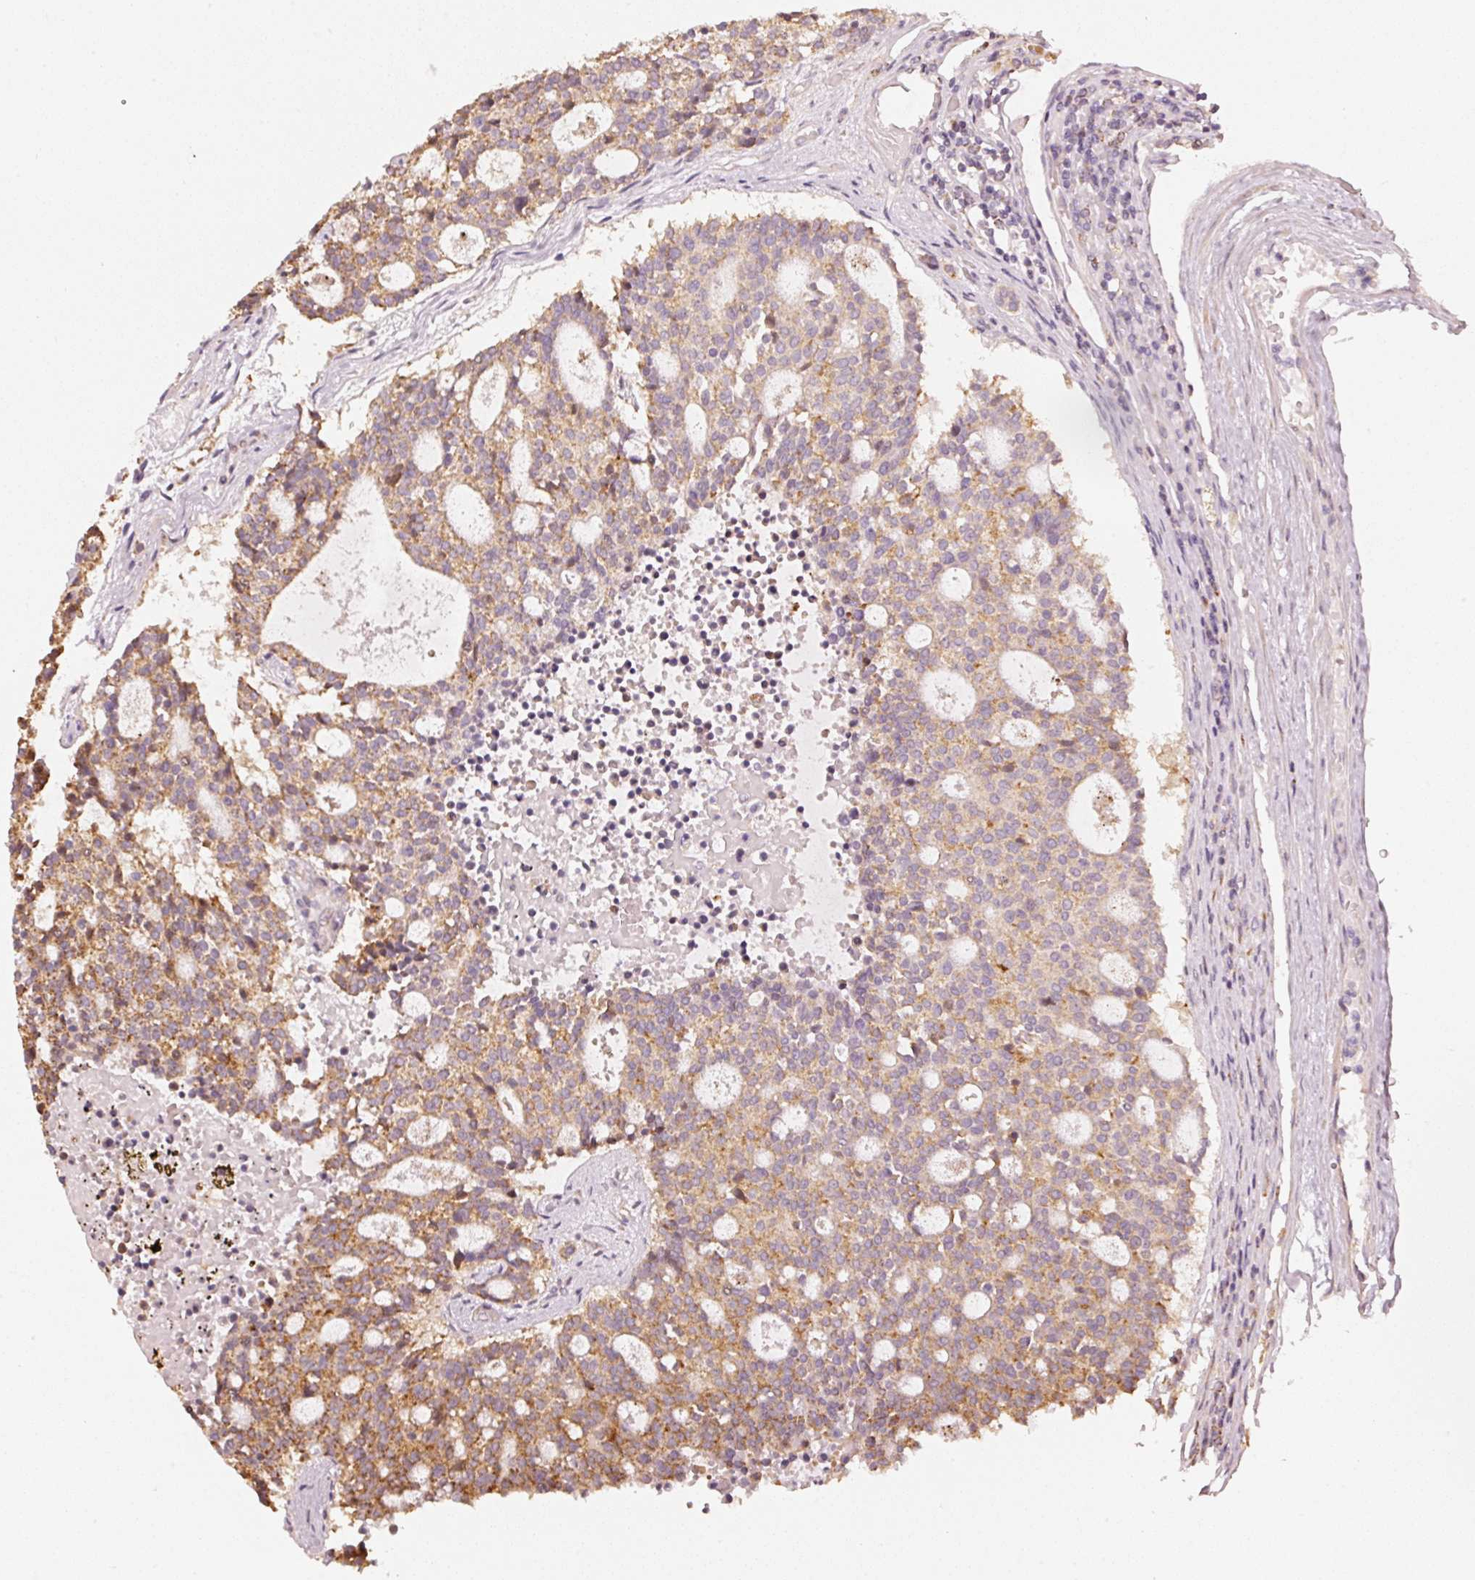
{"staining": {"intensity": "moderate", "quantity": ">75%", "location": "cytoplasmic/membranous"}, "tissue": "carcinoid", "cell_type": "Tumor cells", "image_type": "cancer", "snomed": [{"axis": "morphology", "description": "Carcinoid, malignant, NOS"}, {"axis": "topography", "description": "Pancreas"}], "caption": "The histopathology image exhibits staining of carcinoid (malignant), revealing moderate cytoplasmic/membranous protein staining (brown color) within tumor cells.", "gene": "RAB35", "patient": {"sex": "female", "age": 54}}